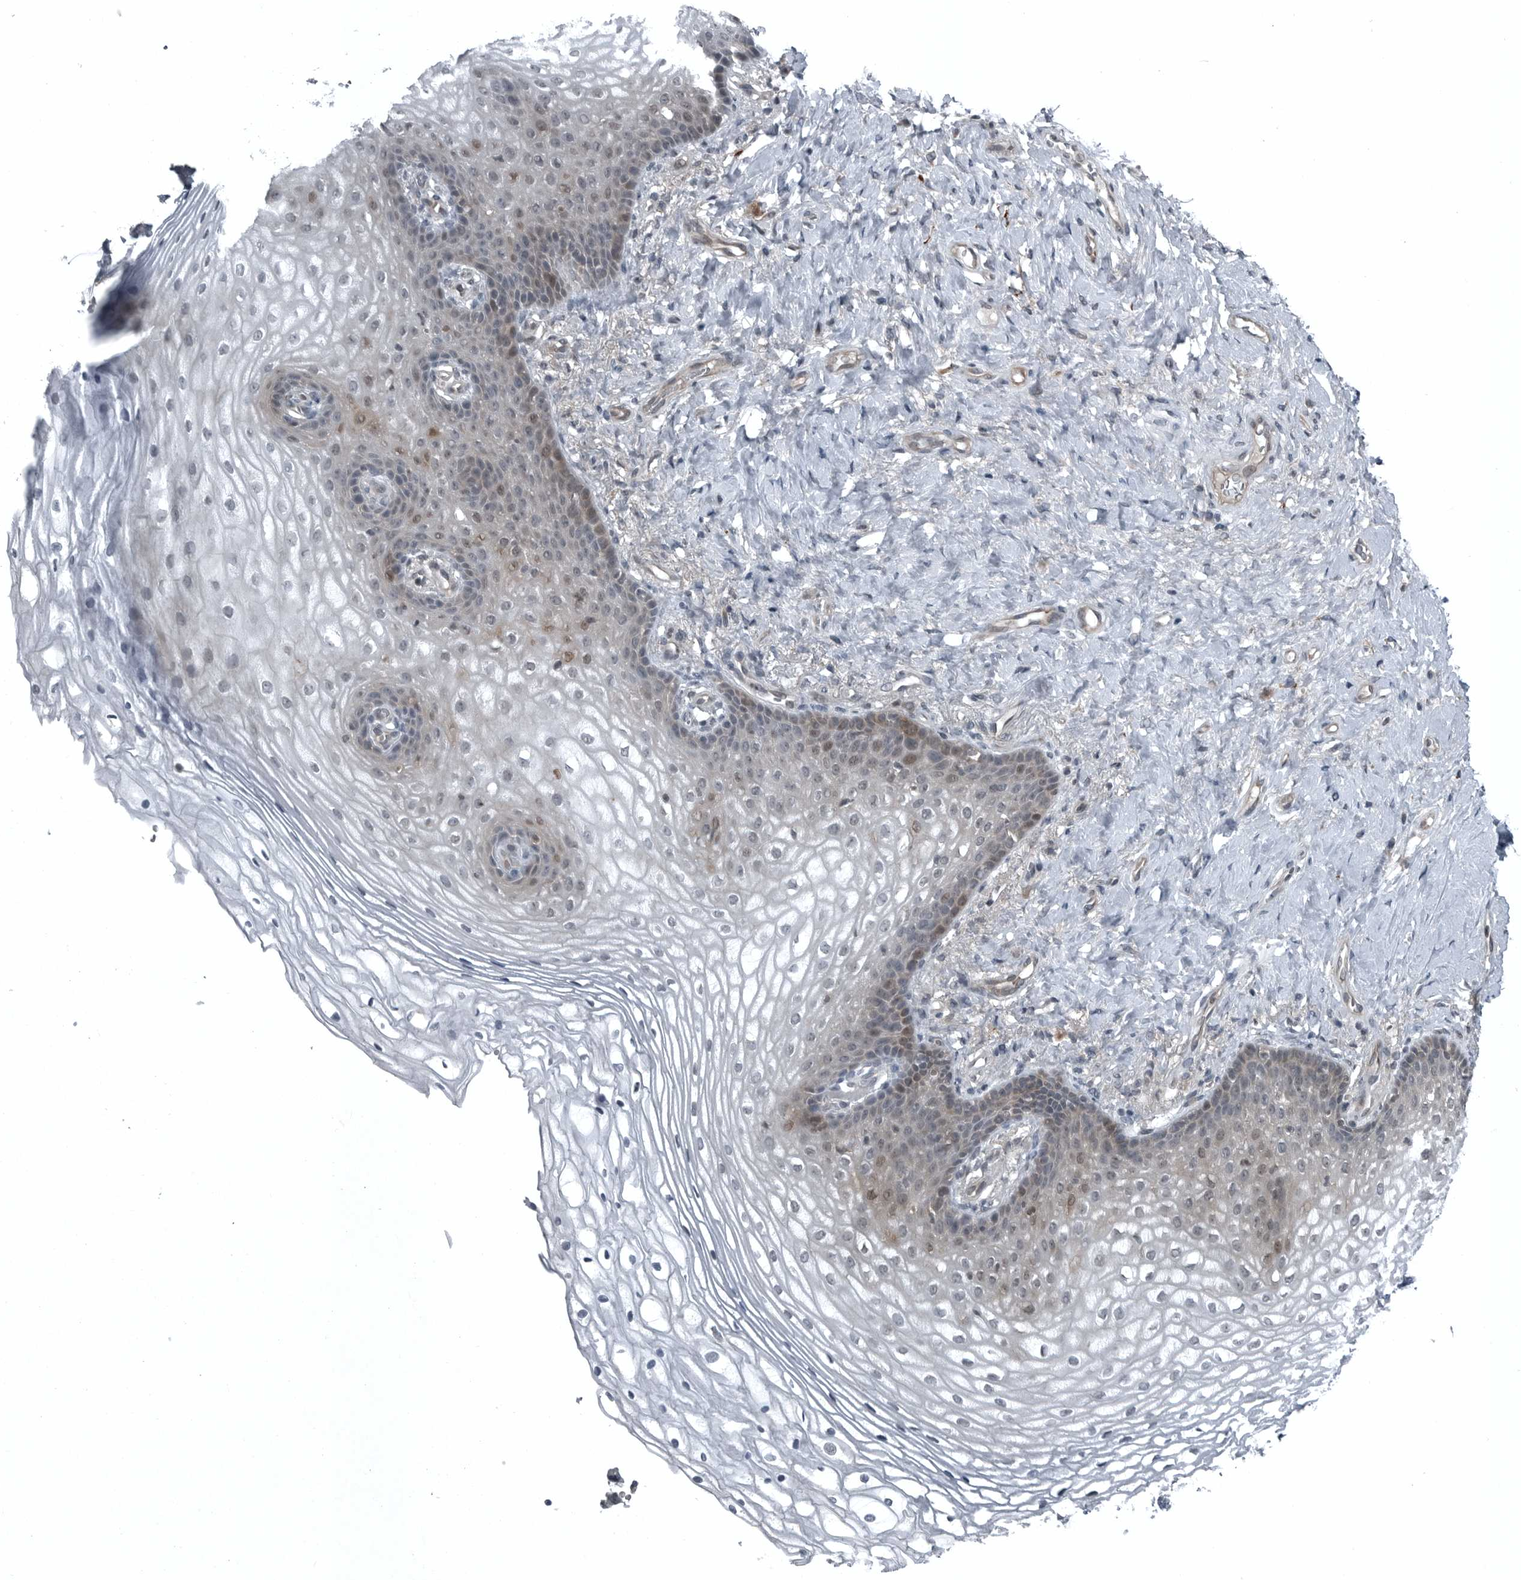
{"staining": {"intensity": "moderate", "quantity": "25%-75%", "location": "nuclear"}, "tissue": "vagina", "cell_type": "Squamous epithelial cells", "image_type": "normal", "snomed": [{"axis": "morphology", "description": "Normal tissue, NOS"}, {"axis": "topography", "description": "Vagina"}], "caption": "Immunohistochemical staining of benign human vagina reveals moderate nuclear protein expression in approximately 25%-75% of squamous epithelial cells.", "gene": "GAK", "patient": {"sex": "female", "age": 60}}